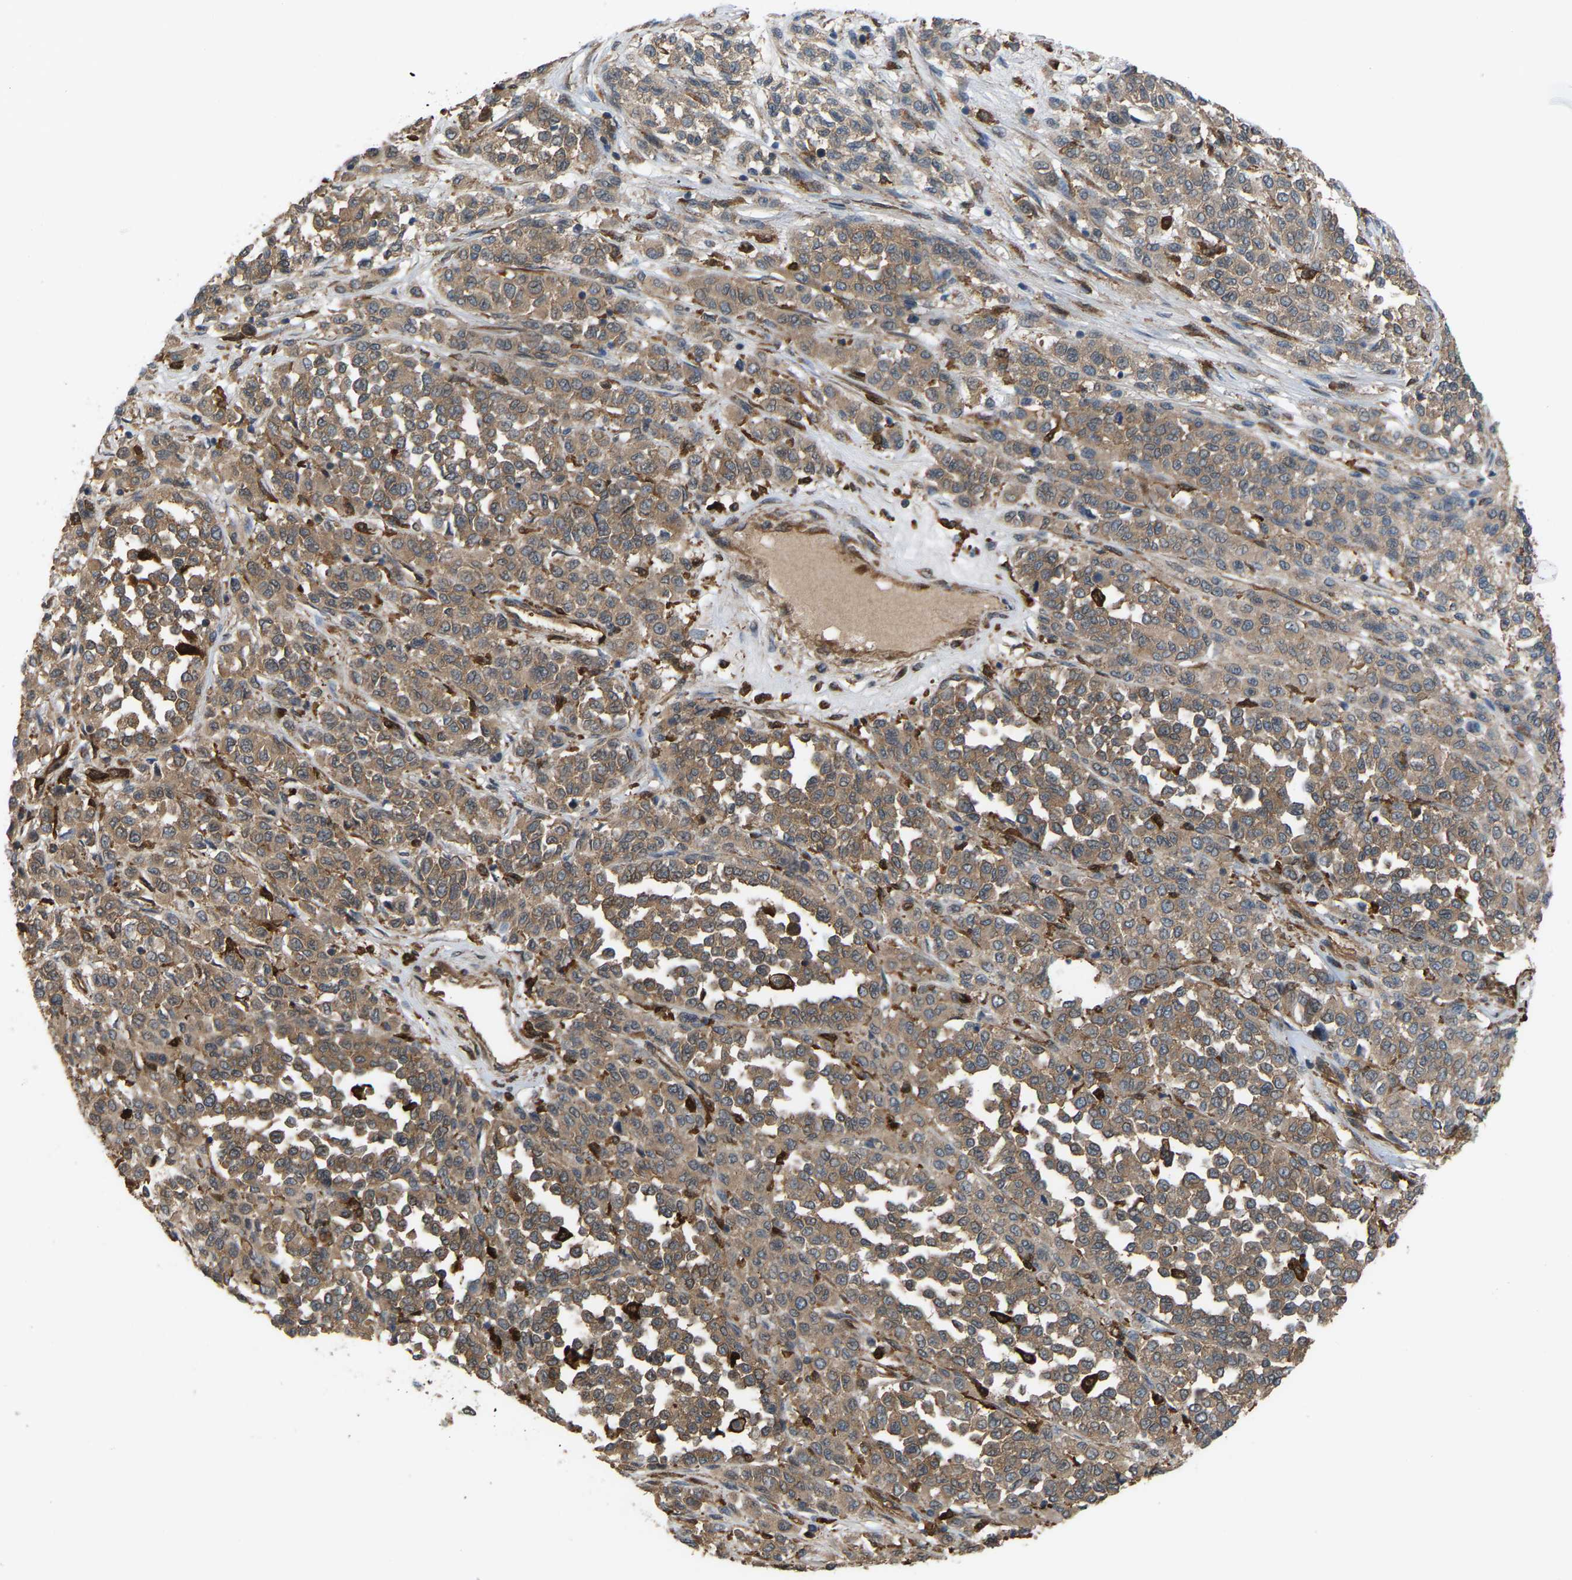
{"staining": {"intensity": "moderate", "quantity": ">75%", "location": "cytoplasmic/membranous"}, "tissue": "melanoma", "cell_type": "Tumor cells", "image_type": "cancer", "snomed": [{"axis": "morphology", "description": "Malignant melanoma, Metastatic site"}, {"axis": "topography", "description": "Pancreas"}], "caption": "Malignant melanoma (metastatic site) stained for a protein (brown) exhibits moderate cytoplasmic/membranous positive expression in approximately >75% of tumor cells.", "gene": "PICALM", "patient": {"sex": "female", "age": 30}}